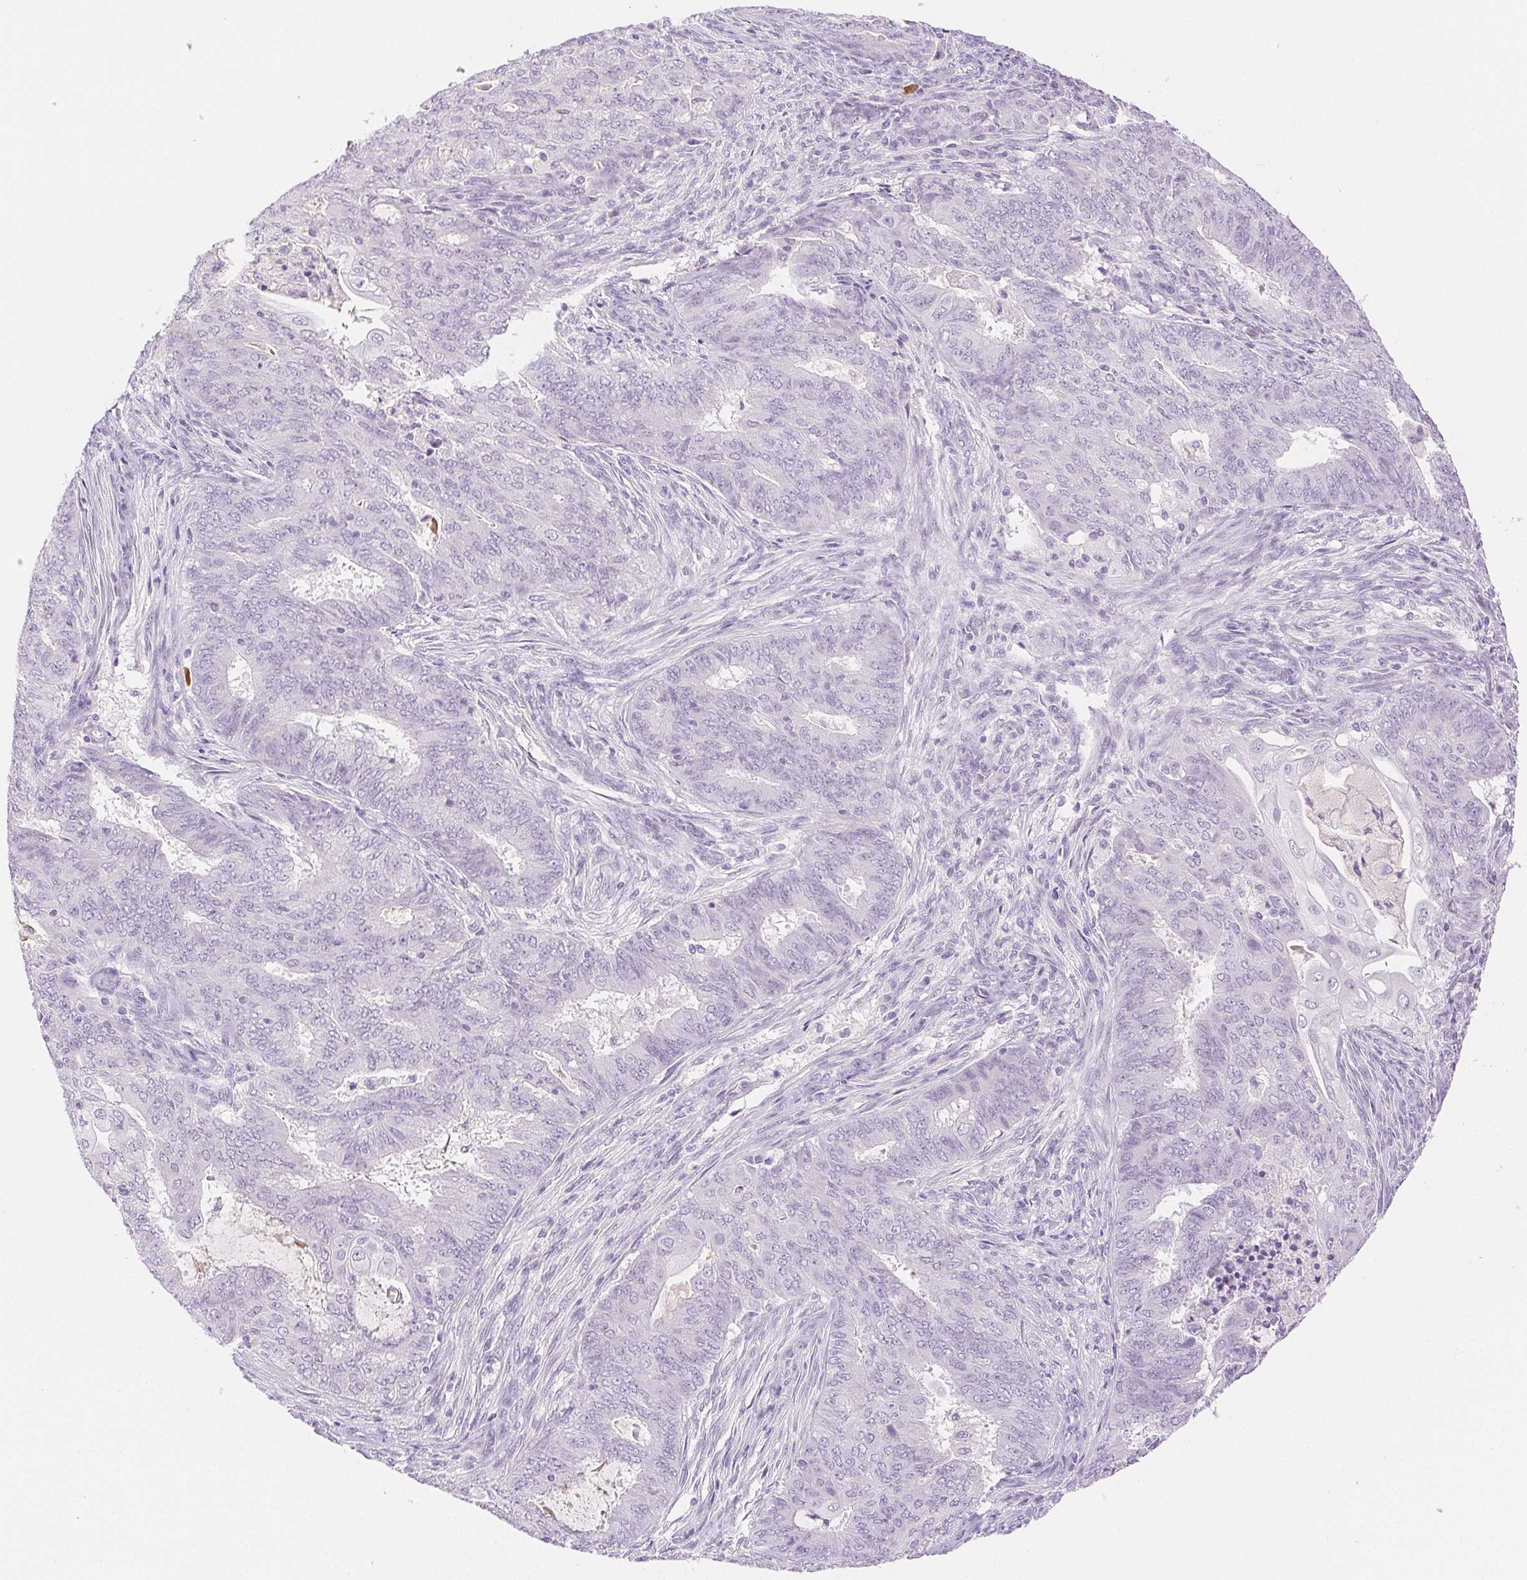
{"staining": {"intensity": "negative", "quantity": "none", "location": "none"}, "tissue": "endometrial cancer", "cell_type": "Tumor cells", "image_type": "cancer", "snomed": [{"axis": "morphology", "description": "Adenocarcinoma, NOS"}, {"axis": "topography", "description": "Endometrium"}], "caption": "Immunohistochemical staining of human endometrial cancer demonstrates no significant positivity in tumor cells.", "gene": "SPACA4", "patient": {"sex": "female", "age": 62}}